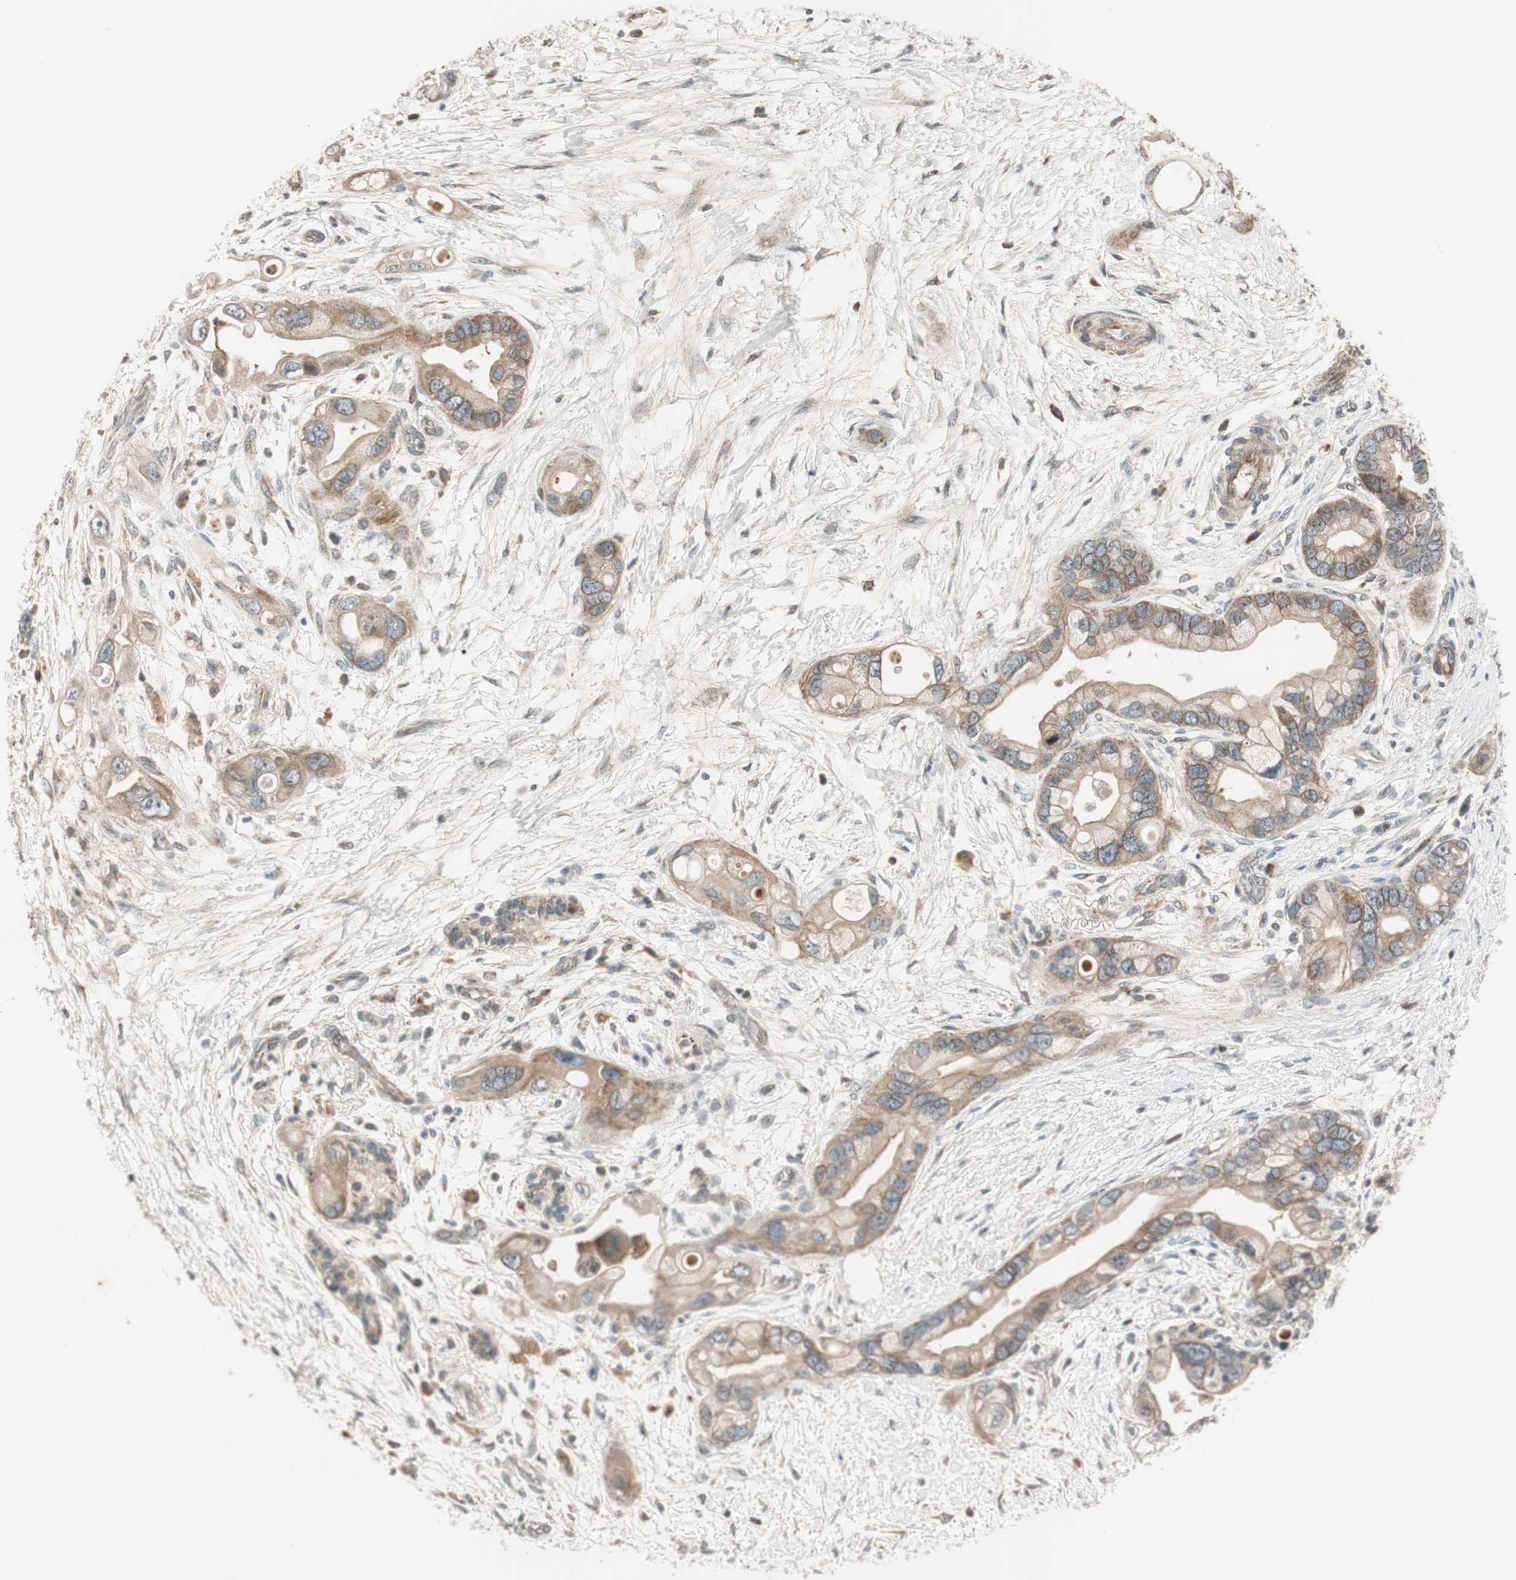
{"staining": {"intensity": "moderate", "quantity": ">75%", "location": "cytoplasmic/membranous"}, "tissue": "pancreatic cancer", "cell_type": "Tumor cells", "image_type": "cancer", "snomed": [{"axis": "morphology", "description": "Adenocarcinoma, NOS"}, {"axis": "topography", "description": "Pancreas"}], "caption": "Brown immunohistochemical staining in human pancreatic cancer displays moderate cytoplasmic/membranous staining in approximately >75% of tumor cells.", "gene": "ABI1", "patient": {"sex": "female", "age": 77}}